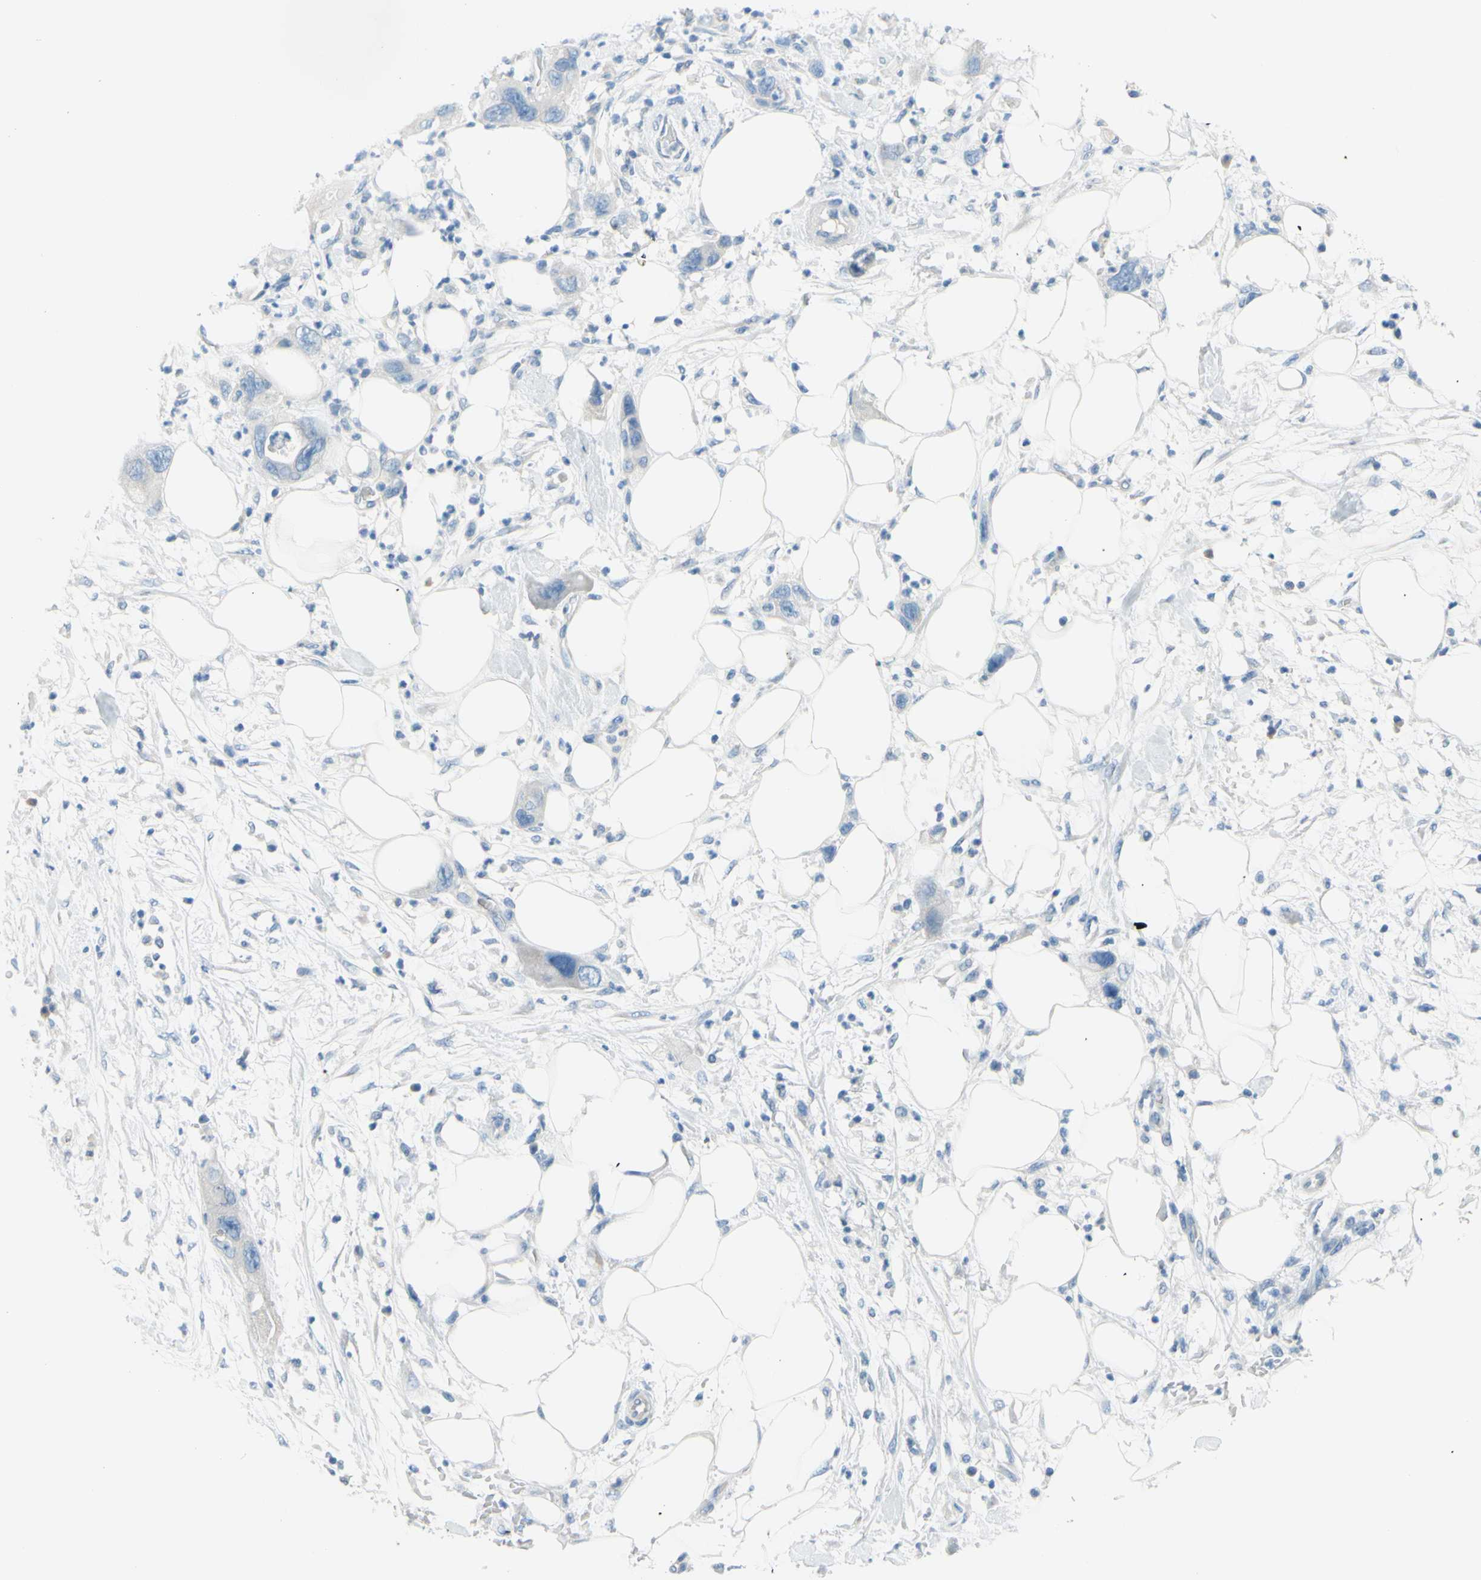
{"staining": {"intensity": "negative", "quantity": "none", "location": "none"}, "tissue": "pancreatic cancer", "cell_type": "Tumor cells", "image_type": "cancer", "snomed": [{"axis": "morphology", "description": "Adenocarcinoma, NOS"}, {"axis": "topography", "description": "Pancreas"}], "caption": "This is a micrograph of immunohistochemistry (IHC) staining of adenocarcinoma (pancreatic), which shows no positivity in tumor cells.", "gene": "DCT", "patient": {"sex": "female", "age": 71}}